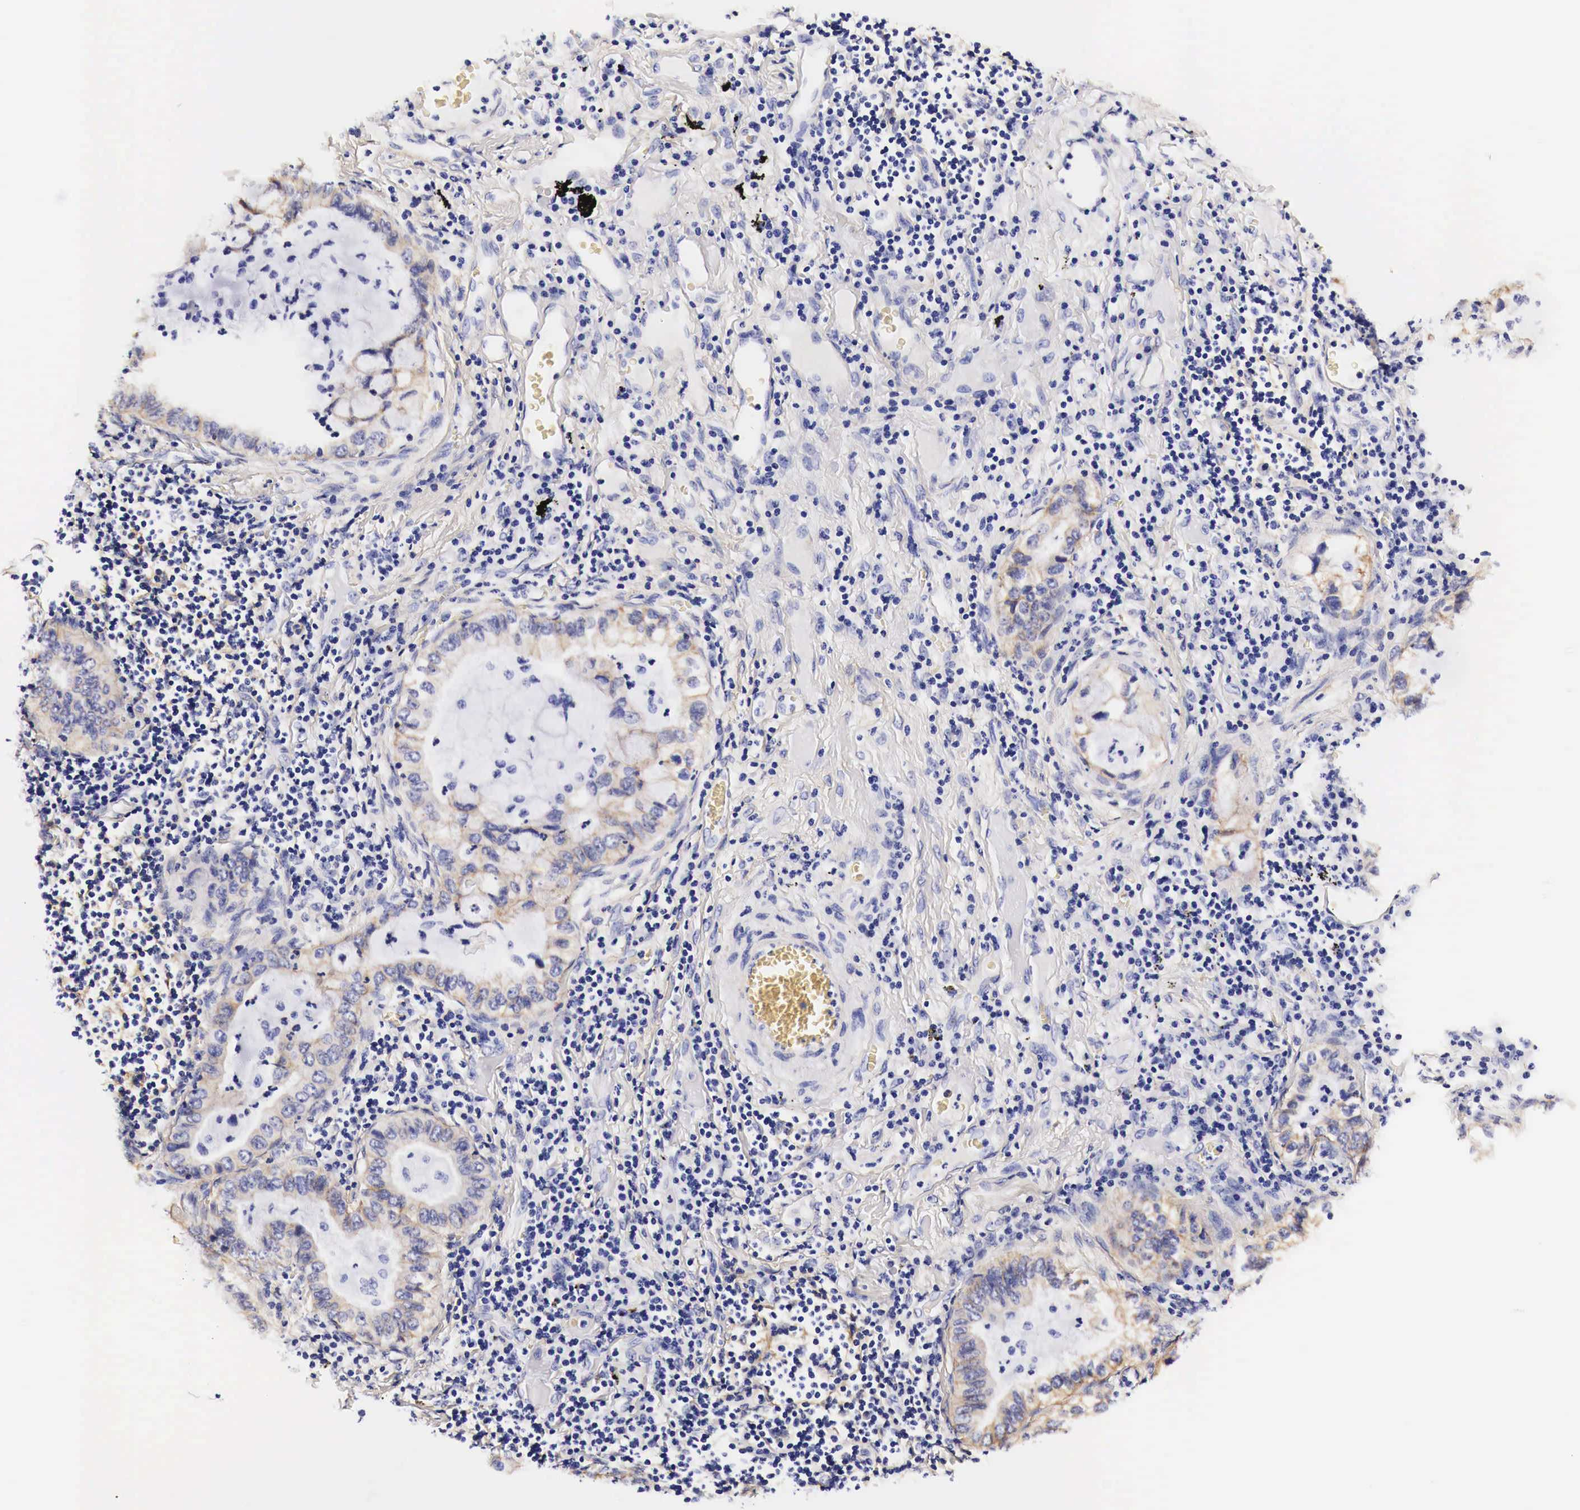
{"staining": {"intensity": "weak", "quantity": ">75%", "location": "cytoplasmic/membranous"}, "tissue": "lung cancer", "cell_type": "Tumor cells", "image_type": "cancer", "snomed": [{"axis": "morphology", "description": "Adenocarcinoma, NOS"}, {"axis": "topography", "description": "Lung"}], "caption": "Weak cytoplasmic/membranous protein expression is appreciated in approximately >75% of tumor cells in lung adenocarcinoma. The staining was performed using DAB, with brown indicating positive protein expression. Nuclei are stained blue with hematoxylin.", "gene": "EGFR", "patient": {"sex": "female", "age": 50}}